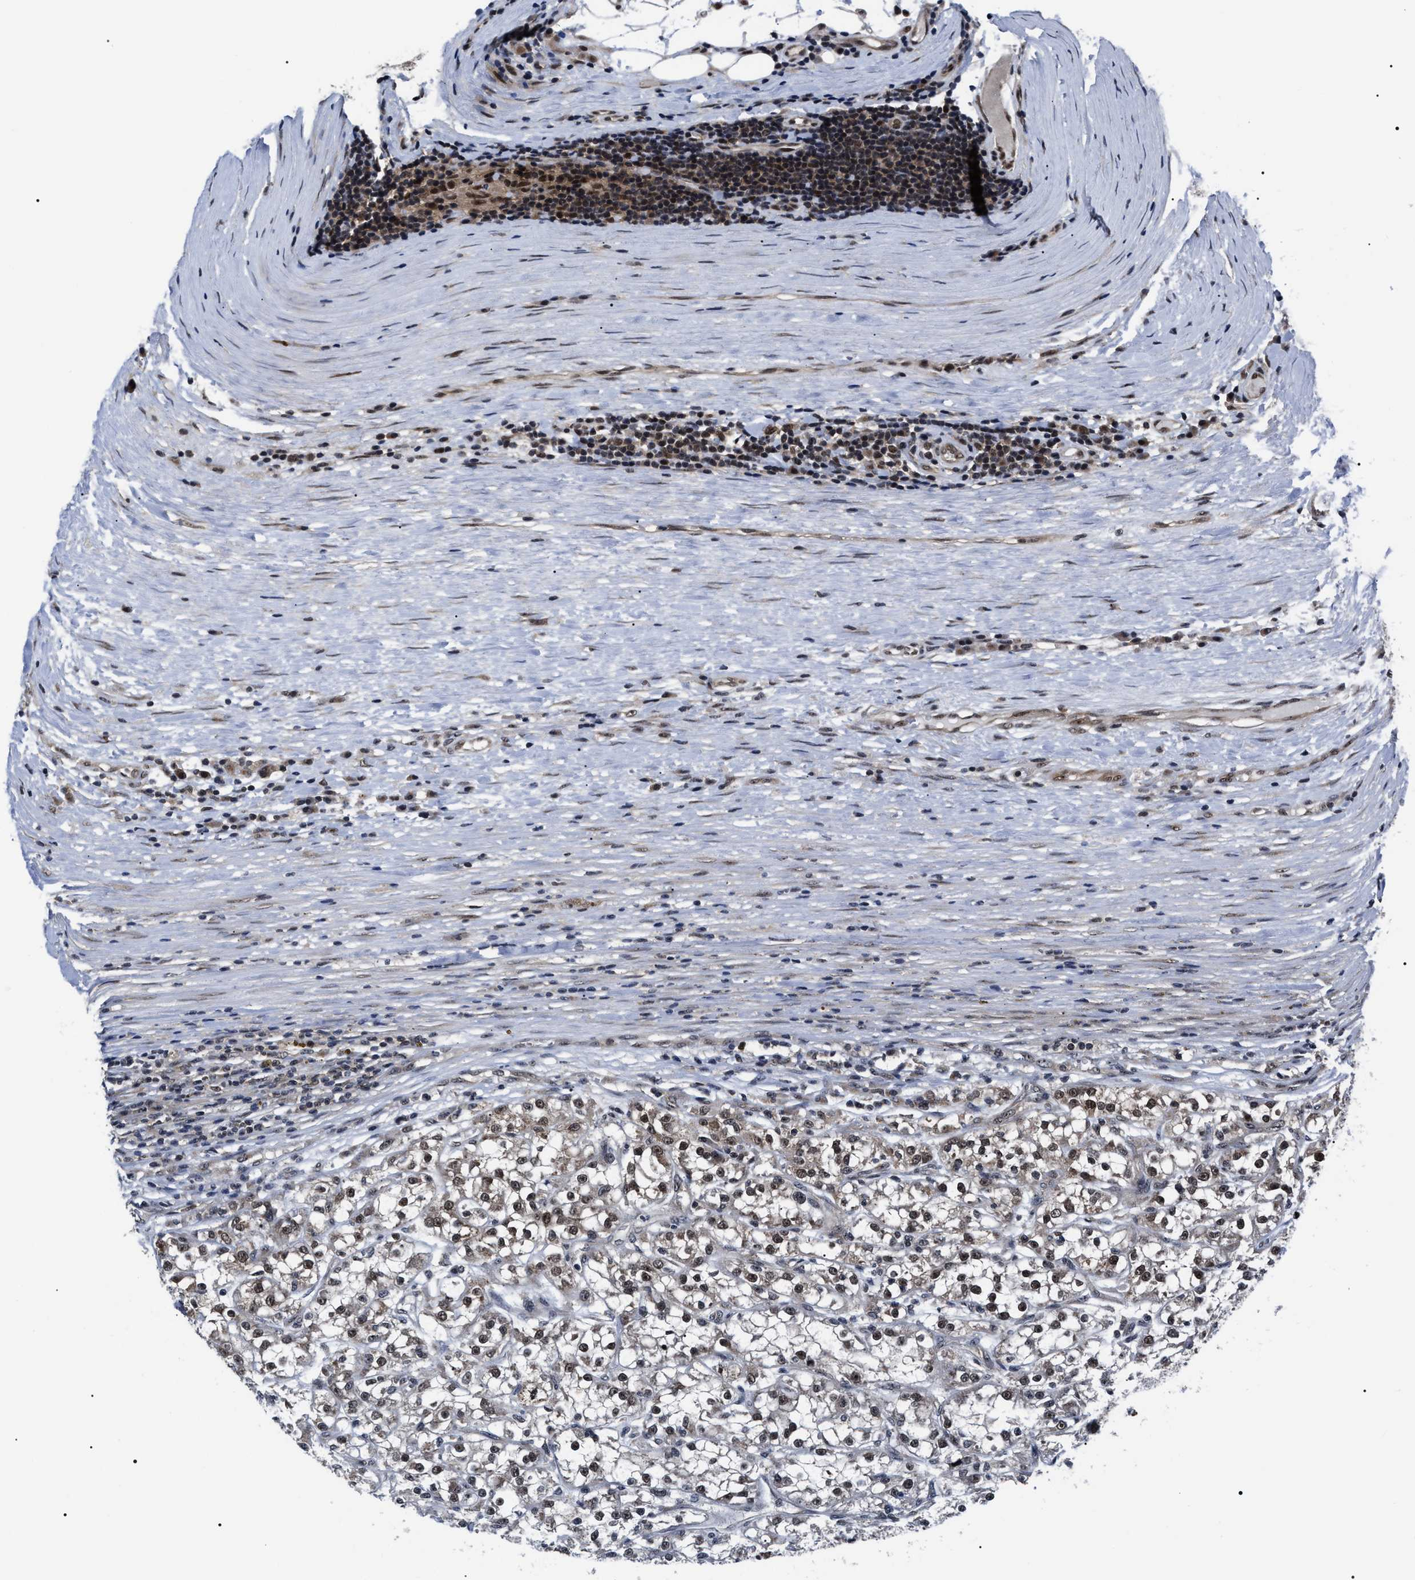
{"staining": {"intensity": "moderate", "quantity": ">75%", "location": "nuclear"}, "tissue": "renal cancer", "cell_type": "Tumor cells", "image_type": "cancer", "snomed": [{"axis": "morphology", "description": "Adenocarcinoma, NOS"}, {"axis": "topography", "description": "Kidney"}], "caption": "Brown immunohistochemical staining in human renal cancer exhibits moderate nuclear staining in about >75% of tumor cells.", "gene": "CSNK2A1", "patient": {"sex": "female", "age": 52}}